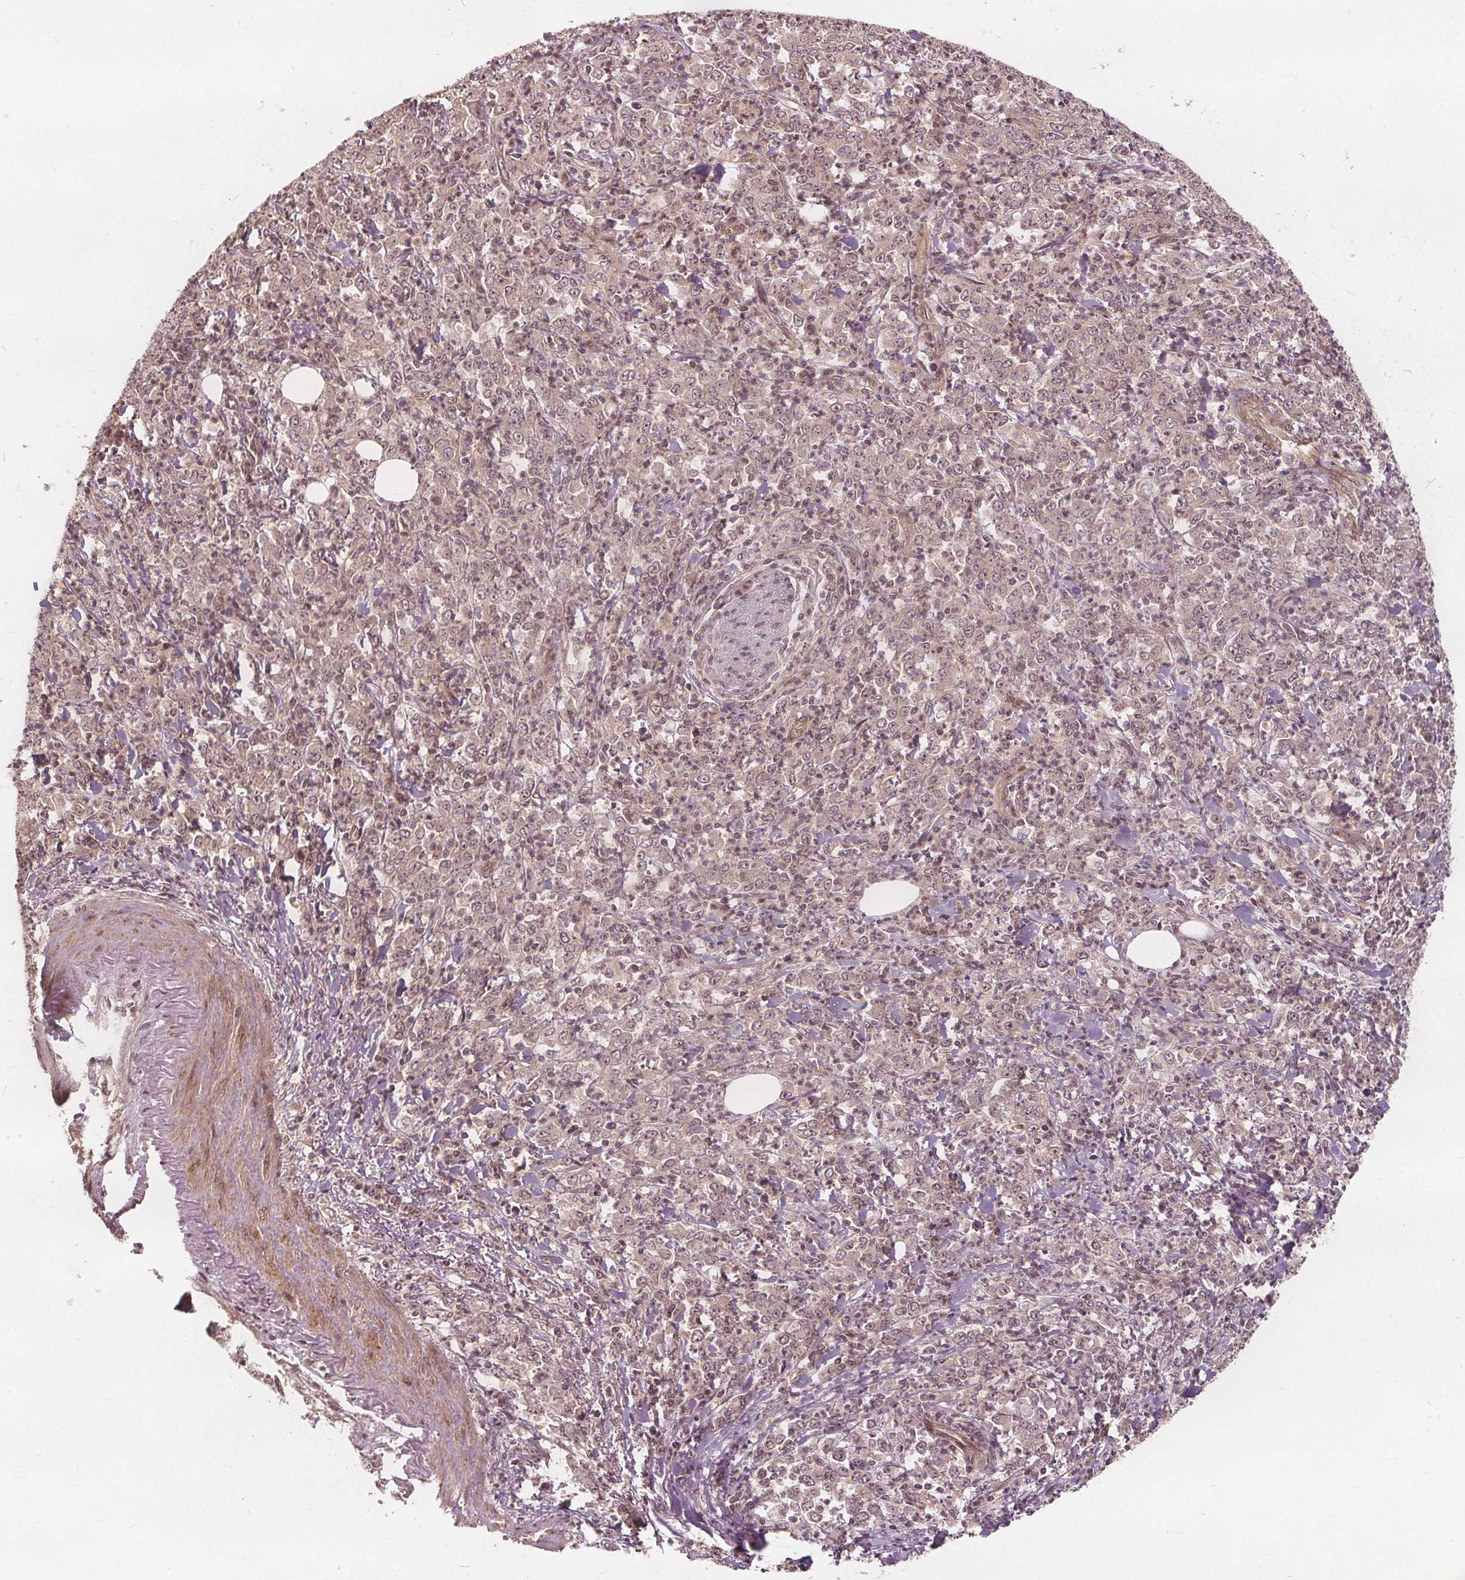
{"staining": {"intensity": "negative", "quantity": "none", "location": "none"}, "tissue": "stomach cancer", "cell_type": "Tumor cells", "image_type": "cancer", "snomed": [{"axis": "morphology", "description": "Adenocarcinoma, NOS"}, {"axis": "topography", "description": "Stomach, lower"}], "caption": "Adenocarcinoma (stomach) was stained to show a protein in brown. There is no significant positivity in tumor cells.", "gene": "PPP1CB", "patient": {"sex": "female", "age": 71}}